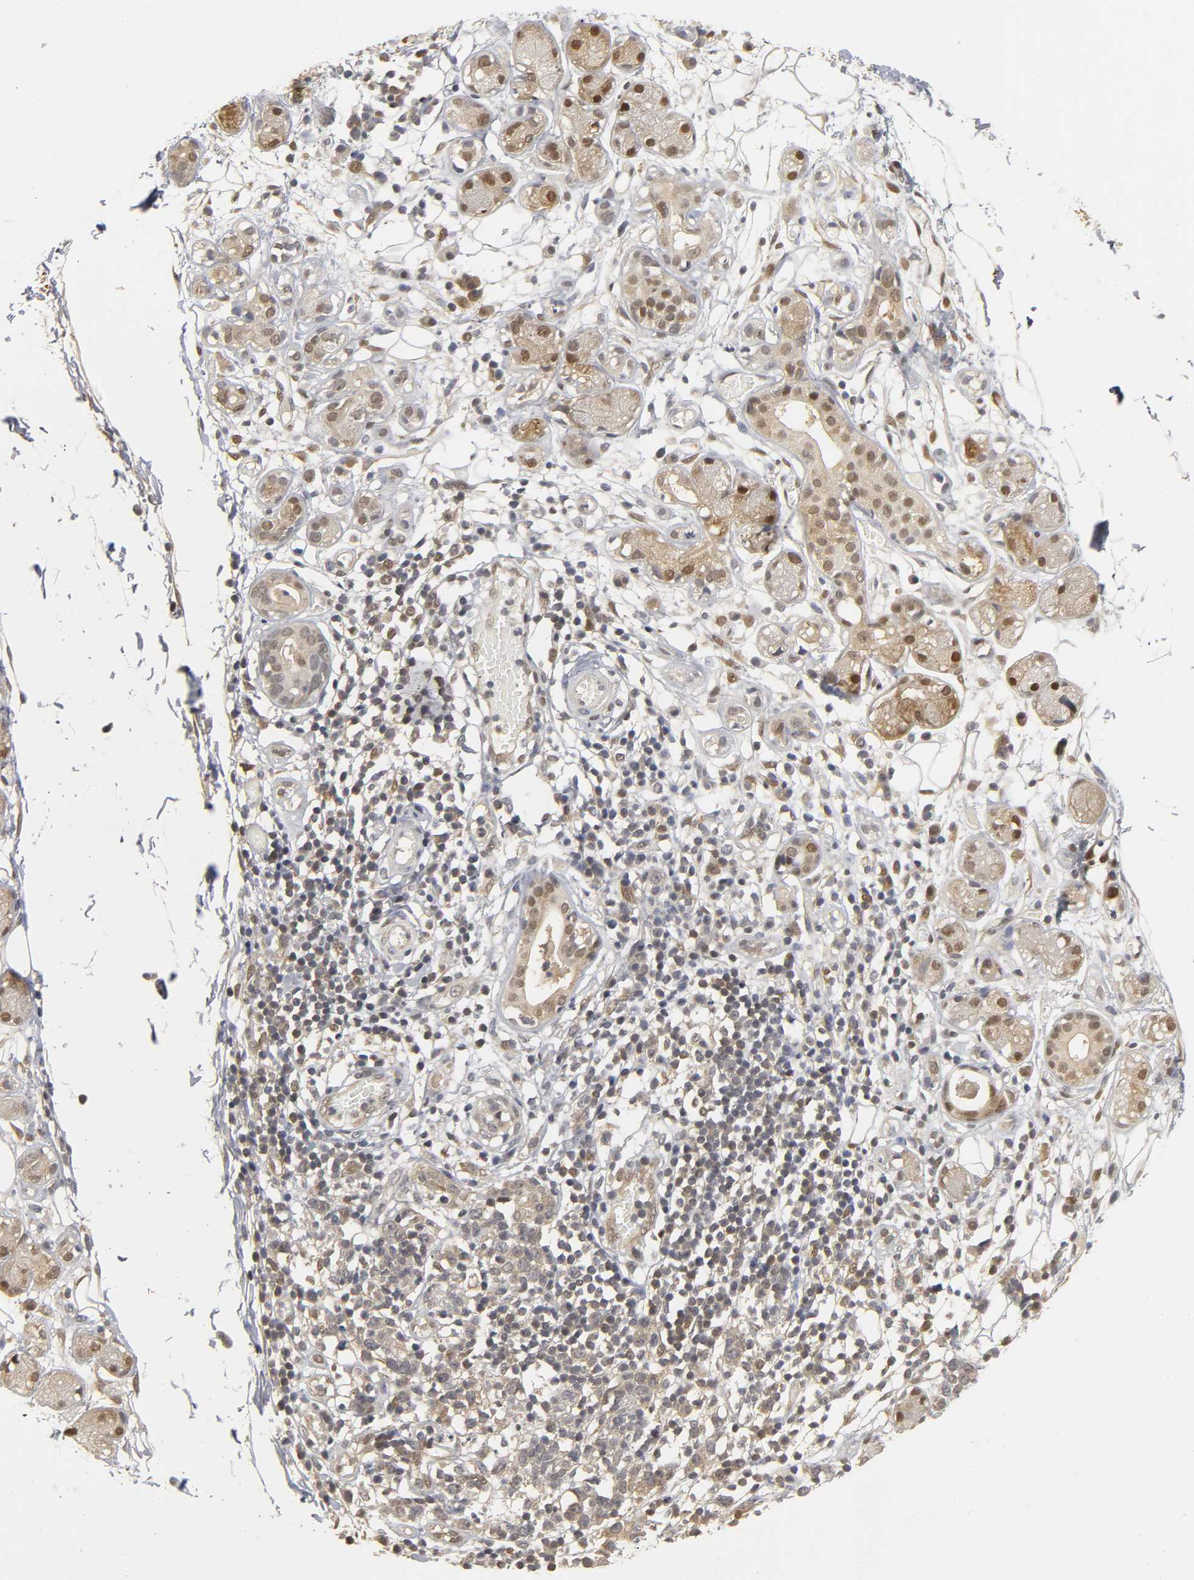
{"staining": {"intensity": "moderate", "quantity": ">75%", "location": "cytoplasmic/membranous,nuclear"}, "tissue": "adipose tissue", "cell_type": "Adipocytes", "image_type": "normal", "snomed": [{"axis": "morphology", "description": "Normal tissue, NOS"}, {"axis": "morphology", "description": "Inflammation, NOS"}, {"axis": "topography", "description": "Vascular tissue"}, {"axis": "topography", "description": "Salivary gland"}], "caption": "The image displays immunohistochemical staining of unremarkable adipose tissue. There is moderate cytoplasmic/membranous,nuclear expression is appreciated in approximately >75% of adipocytes. The staining was performed using DAB to visualize the protein expression in brown, while the nuclei were stained in blue with hematoxylin (Magnification: 20x).", "gene": "PARK7", "patient": {"sex": "female", "age": 75}}